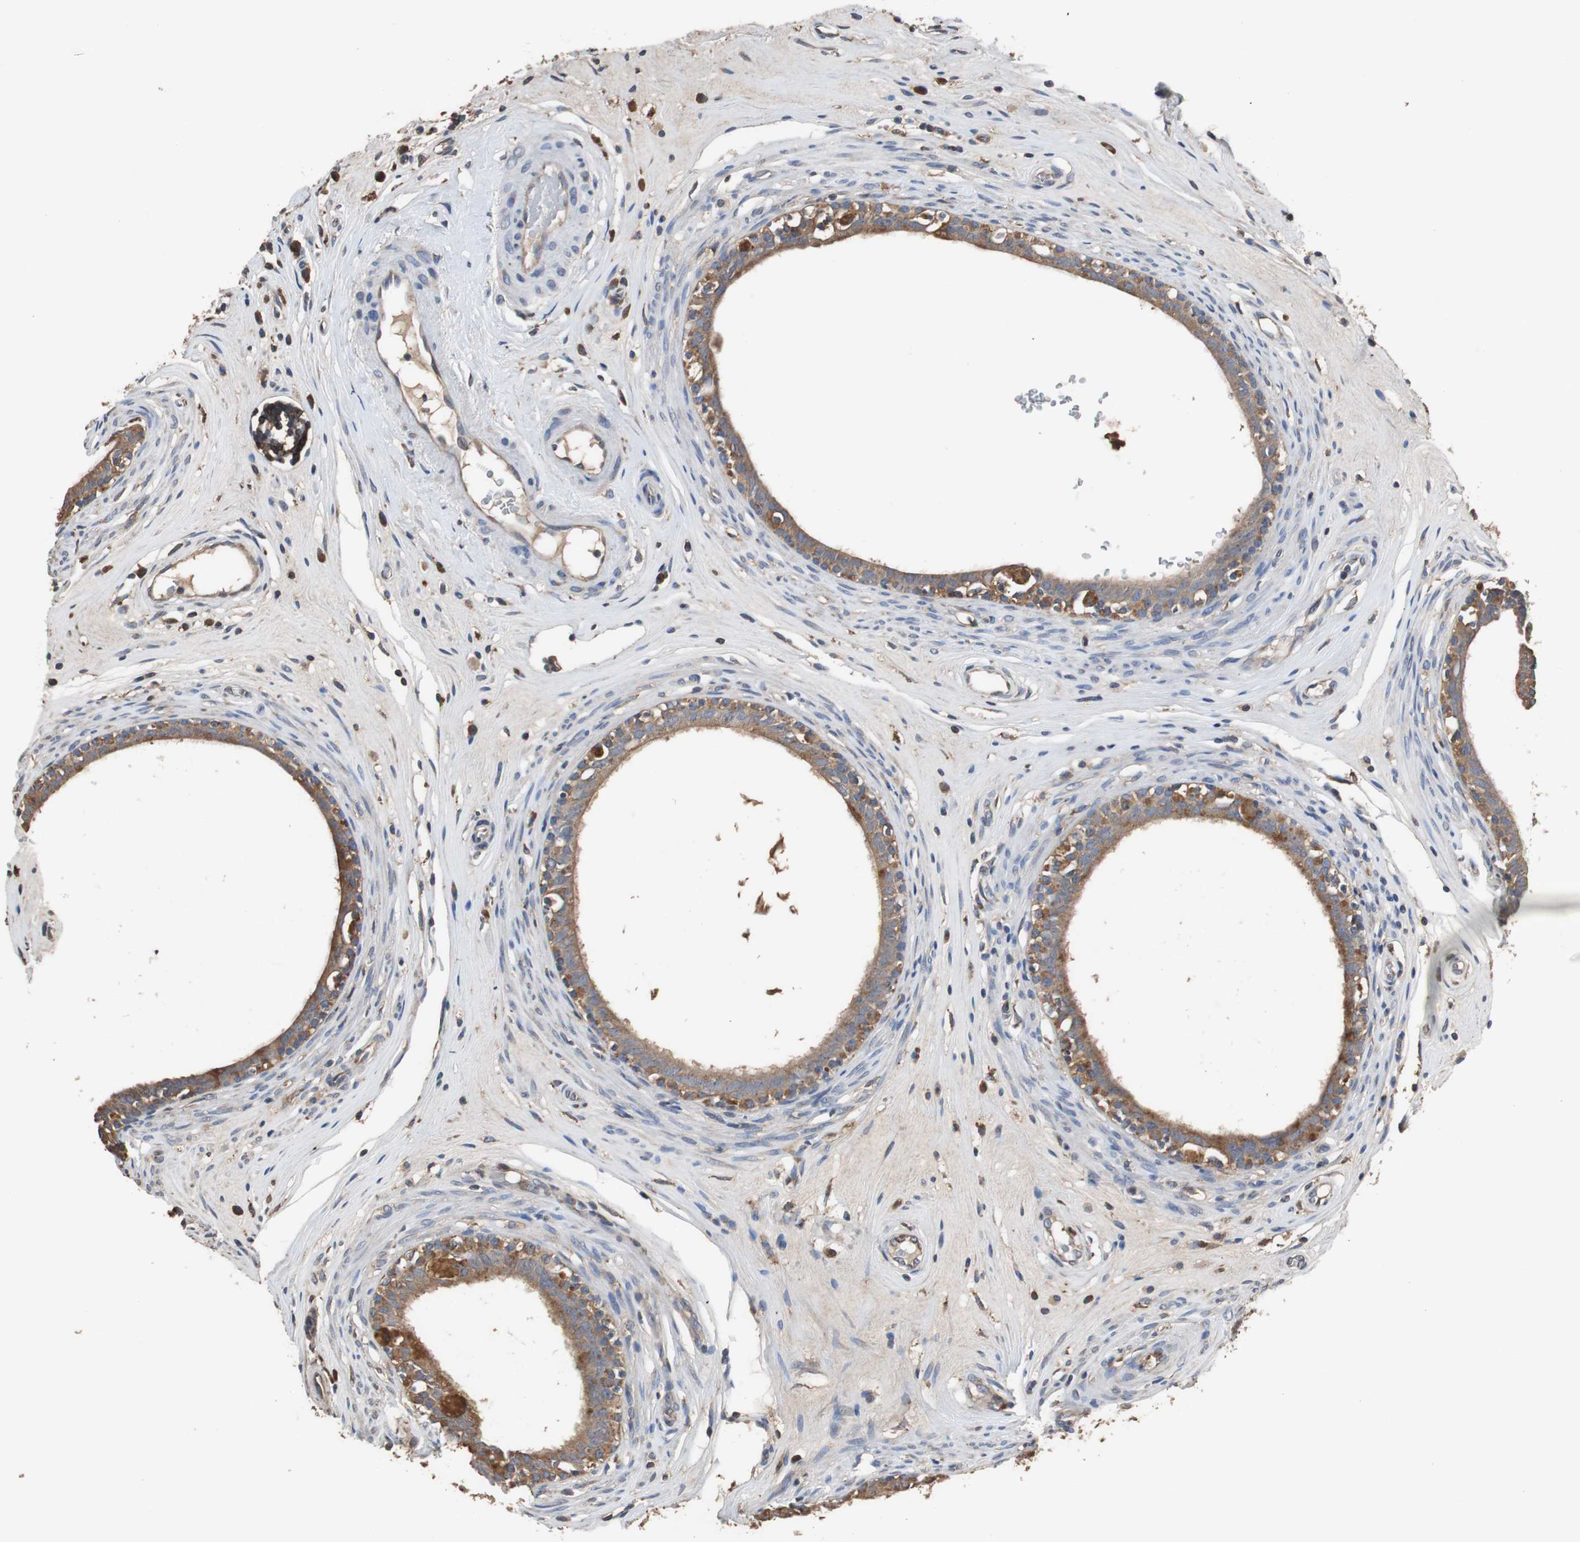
{"staining": {"intensity": "weak", "quantity": ">75%", "location": "cytoplasmic/membranous"}, "tissue": "epididymis", "cell_type": "Glandular cells", "image_type": "normal", "snomed": [{"axis": "morphology", "description": "Normal tissue, NOS"}, {"axis": "morphology", "description": "Inflammation, NOS"}, {"axis": "topography", "description": "Epididymis"}], "caption": "IHC (DAB (3,3'-diaminobenzidine)) staining of benign epididymis demonstrates weak cytoplasmic/membranous protein staining in about >75% of glandular cells. (DAB (3,3'-diaminobenzidine) = brown stain, brightfield microscopy at high magnification).", "gene": "SCIMP", "patient": {"sex": "male", "age": 84}}